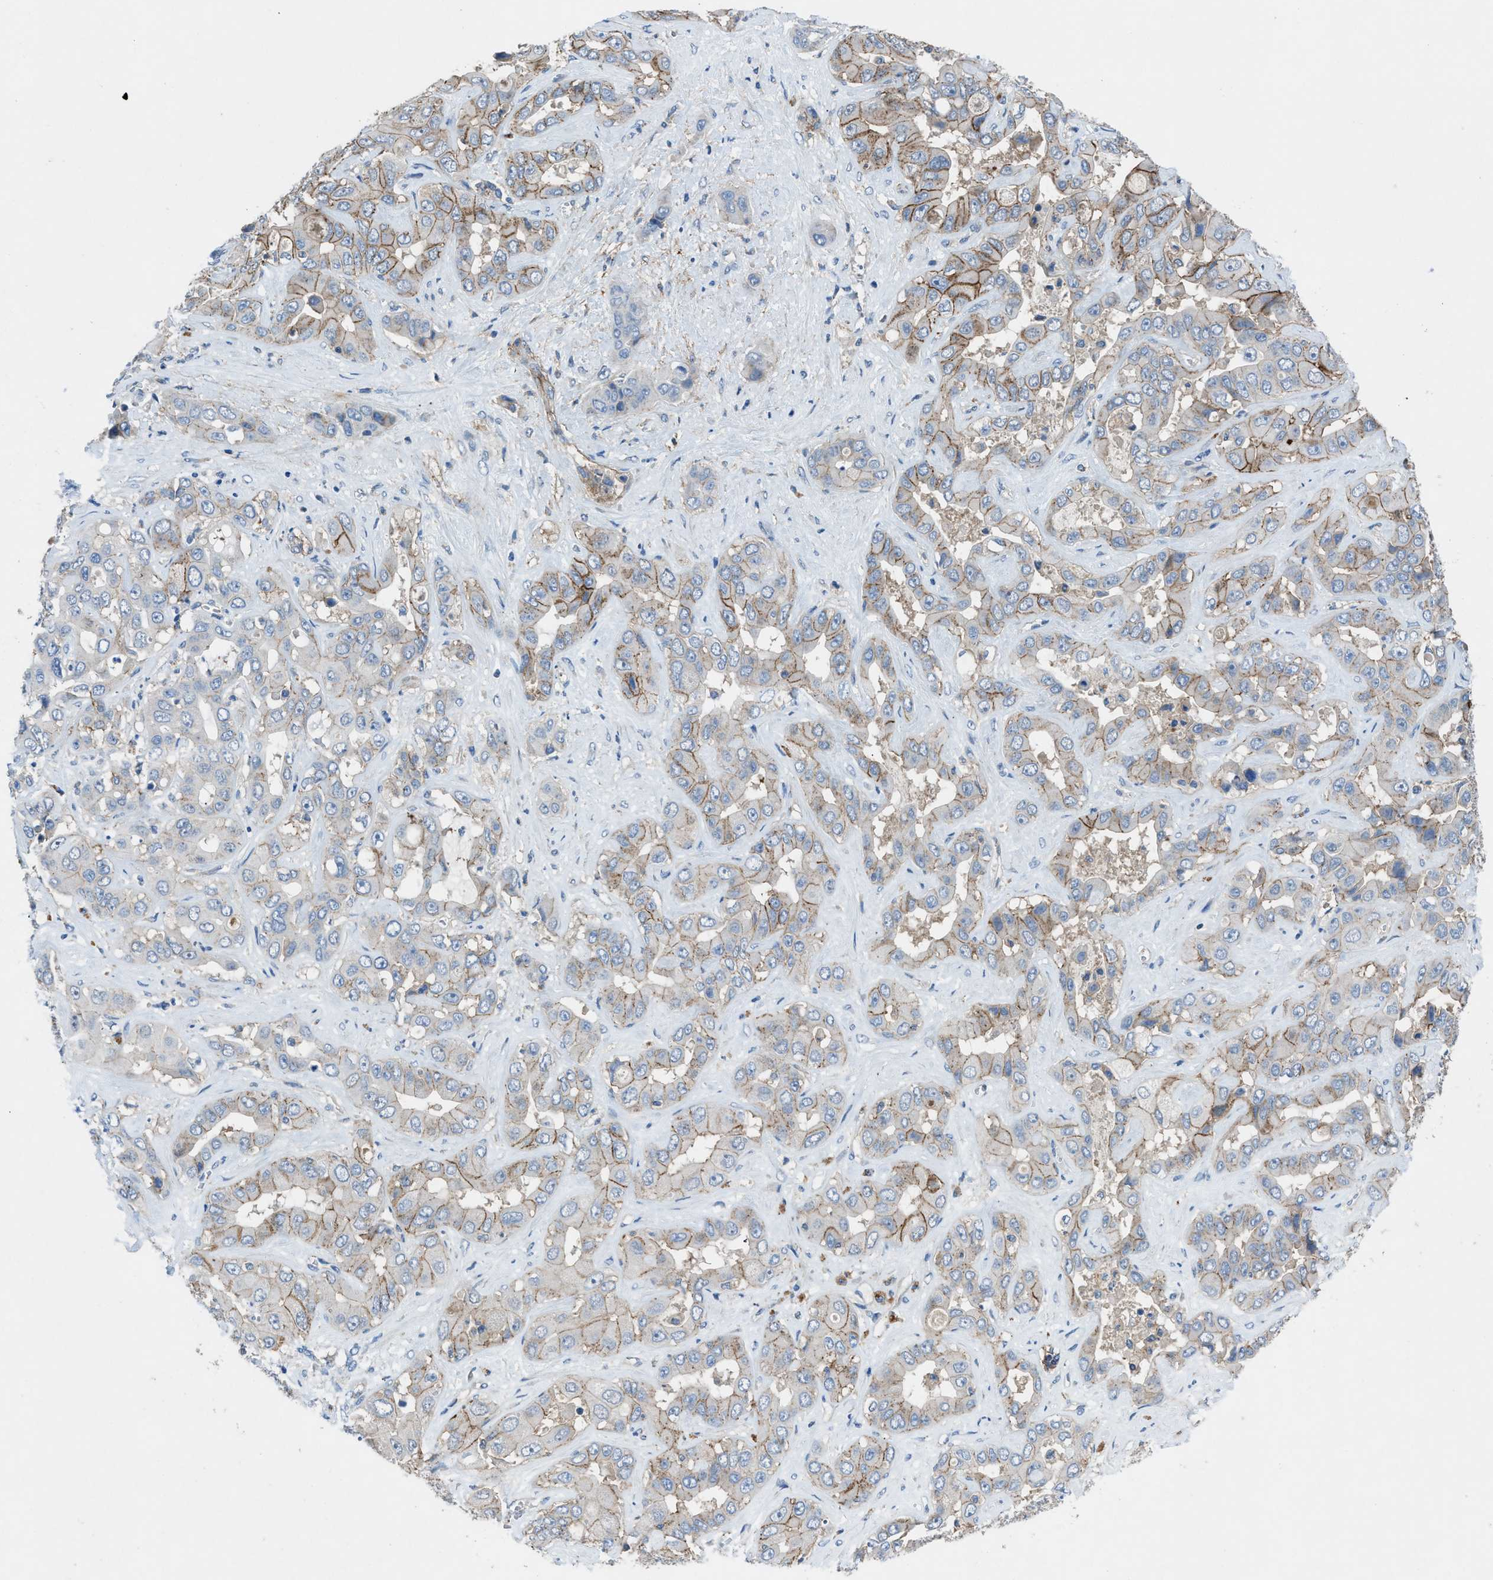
{"staining": {"intensity": "moderate", "quantity": "25%-75%", "location": "cytoplasmic/membranous"}, "tissue": "liver cancer", "cell_type": "Tumor cells", "image_type": "cancer", "snomed": [{"axis": "morphology", "description": "Cholangiocarcinoma"}, {"axis": "topography", "description": "Liver"}], "caption": "This is an image of immunohistochemistry (IHC) staining of liver cholangiocarcinoma, which shows moderate positivity in the cytoplasmic/membranous of tumor cells.", "gene": "PTGFRN", "patient": {"sex": "female", "age": 52}}